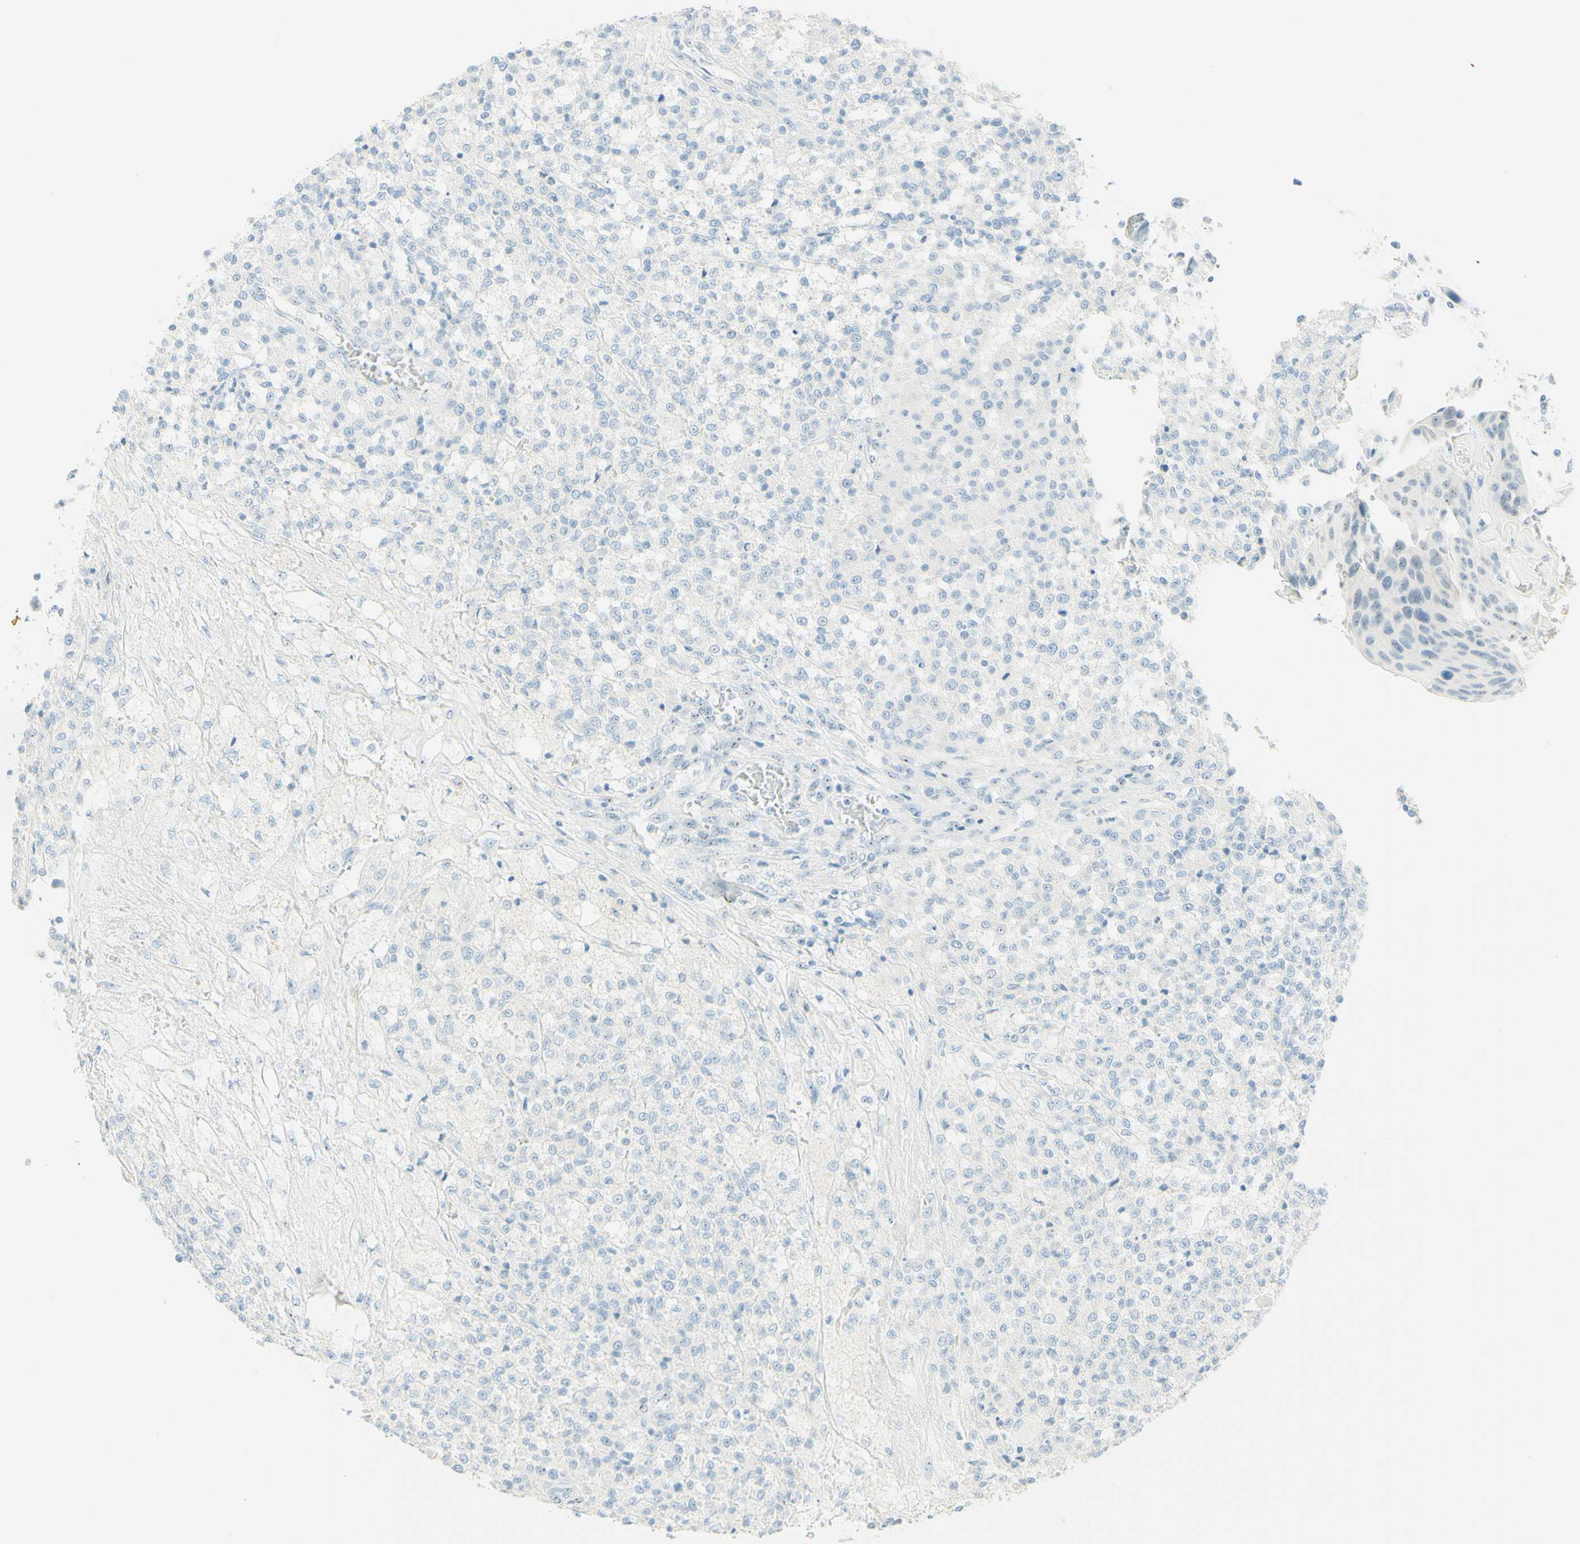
{"staining": {"intensity": "negative", "quantity": "none", "location": "none"}, "tissue": "testis cancer", "cell_type": "Tumor cells", "image_type": "cancer", "snomed": [{"axis": "morphology", "description": "Seminoma, NOS"}, {"axis": "topography", "description": "Testis"}], "caption": "An image of testis seminoma stained for a protein exhibits no brown staining in tumor cells. (Stains: DAB (3,3'-diaminobenzidine) immunohistochemistry with hematoxylin counter stain, Microscopy: brightfield microscopy at high magnification).", "gene": "FMR1NB", "patient": {"sex": "male", "age": 59}}